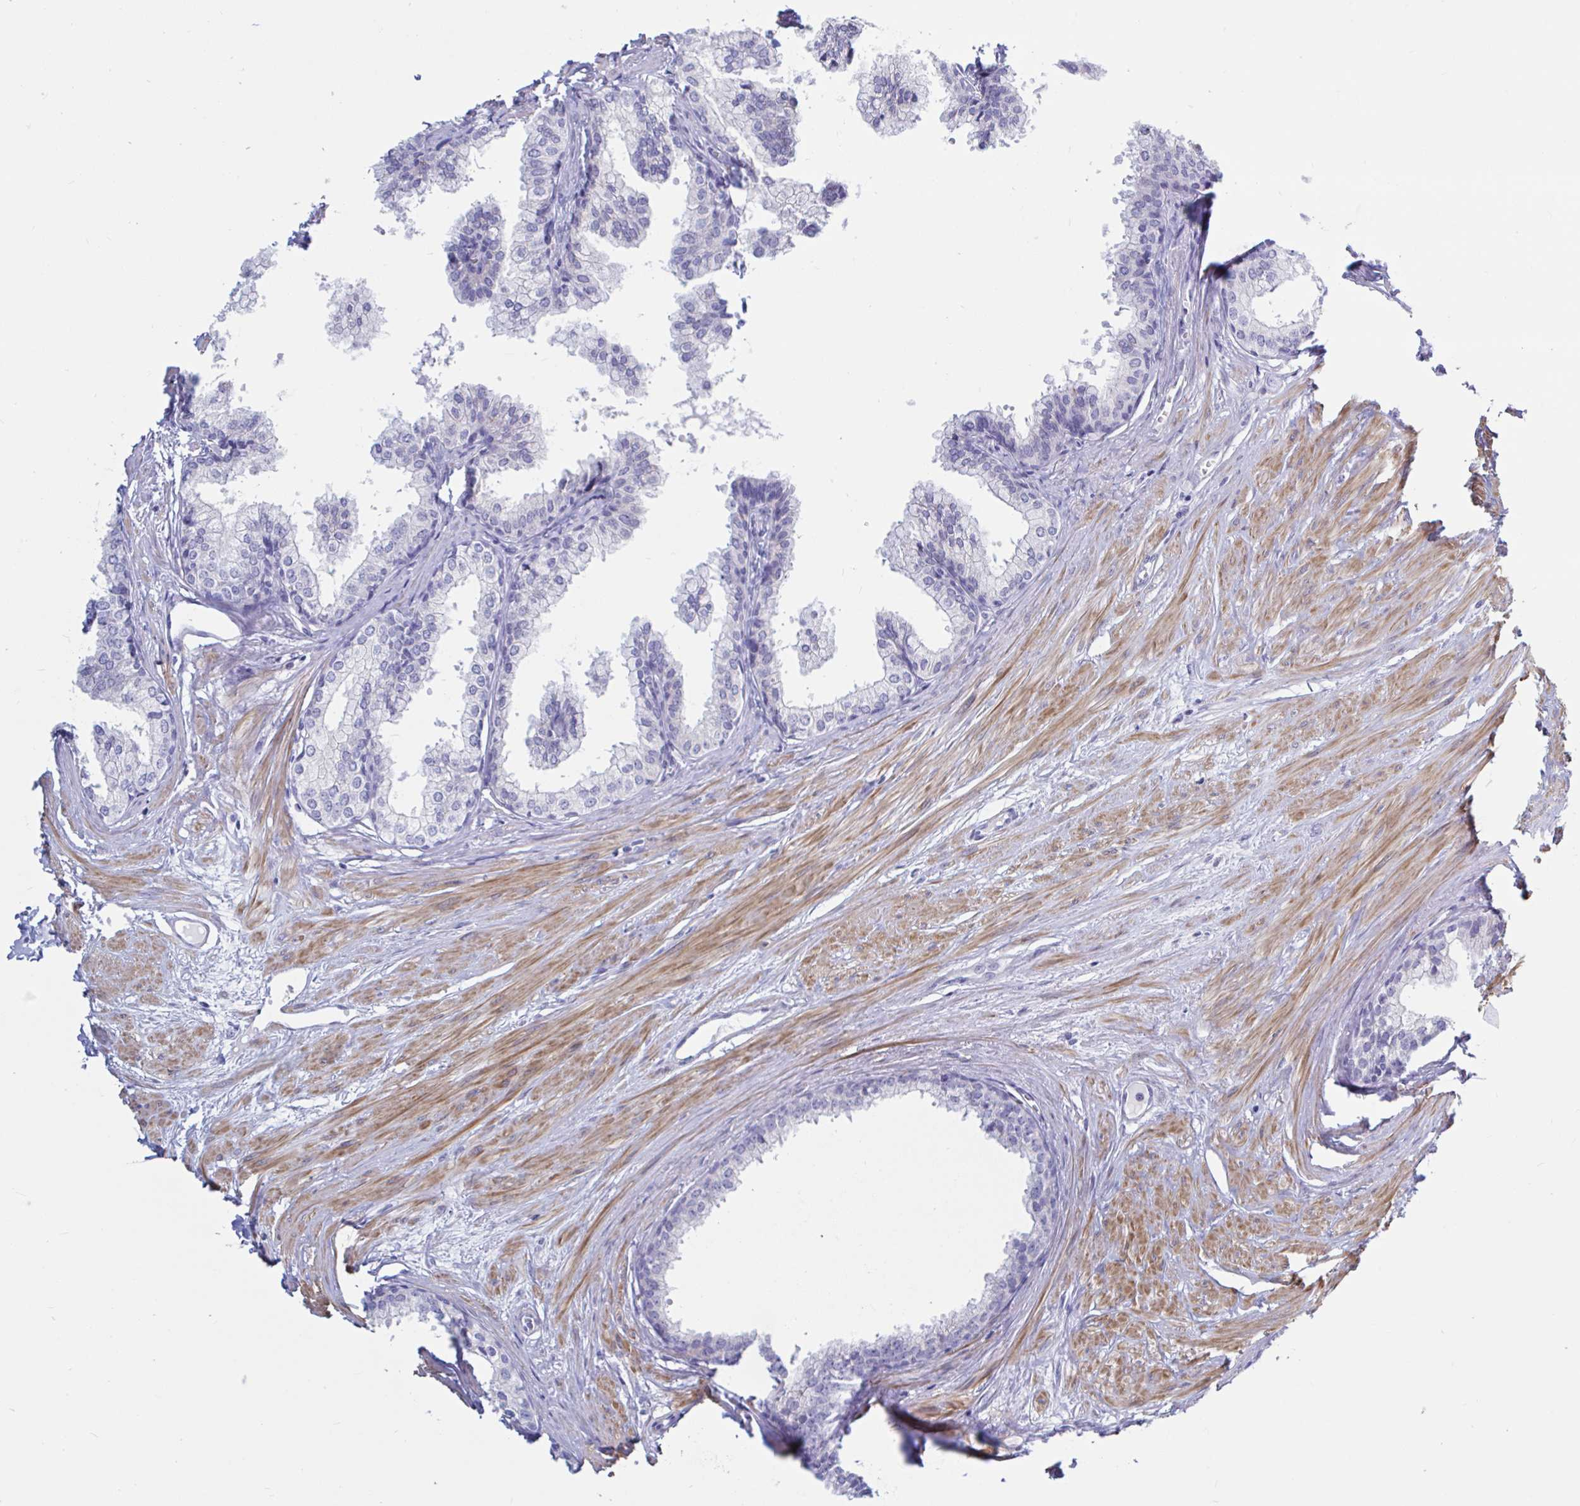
{"staining": {"intensity": "moderate", "quantity": "<25%", "location": "cytoplasmic/membranous"}, "tissue": "prostate", "cell_type": "Glandular cells", "image_type": "normal", "snomed": [{"axis": "morphology", "description": "Normal tissue, NOS"}, {"axis": "topography", "description": "Prostate"}, {"axis": "topography", "description": "Peripheral nerve tissue"}], "caption": "Immunohistochemical staining of benign human prostate exhibits <25% levels of moderate cytoplasmic/membranous protein positivity in approximately <25% of glandular cells.", "gene": "ENSG00000271254", "patient": {"sex": "male", "age": 55}}